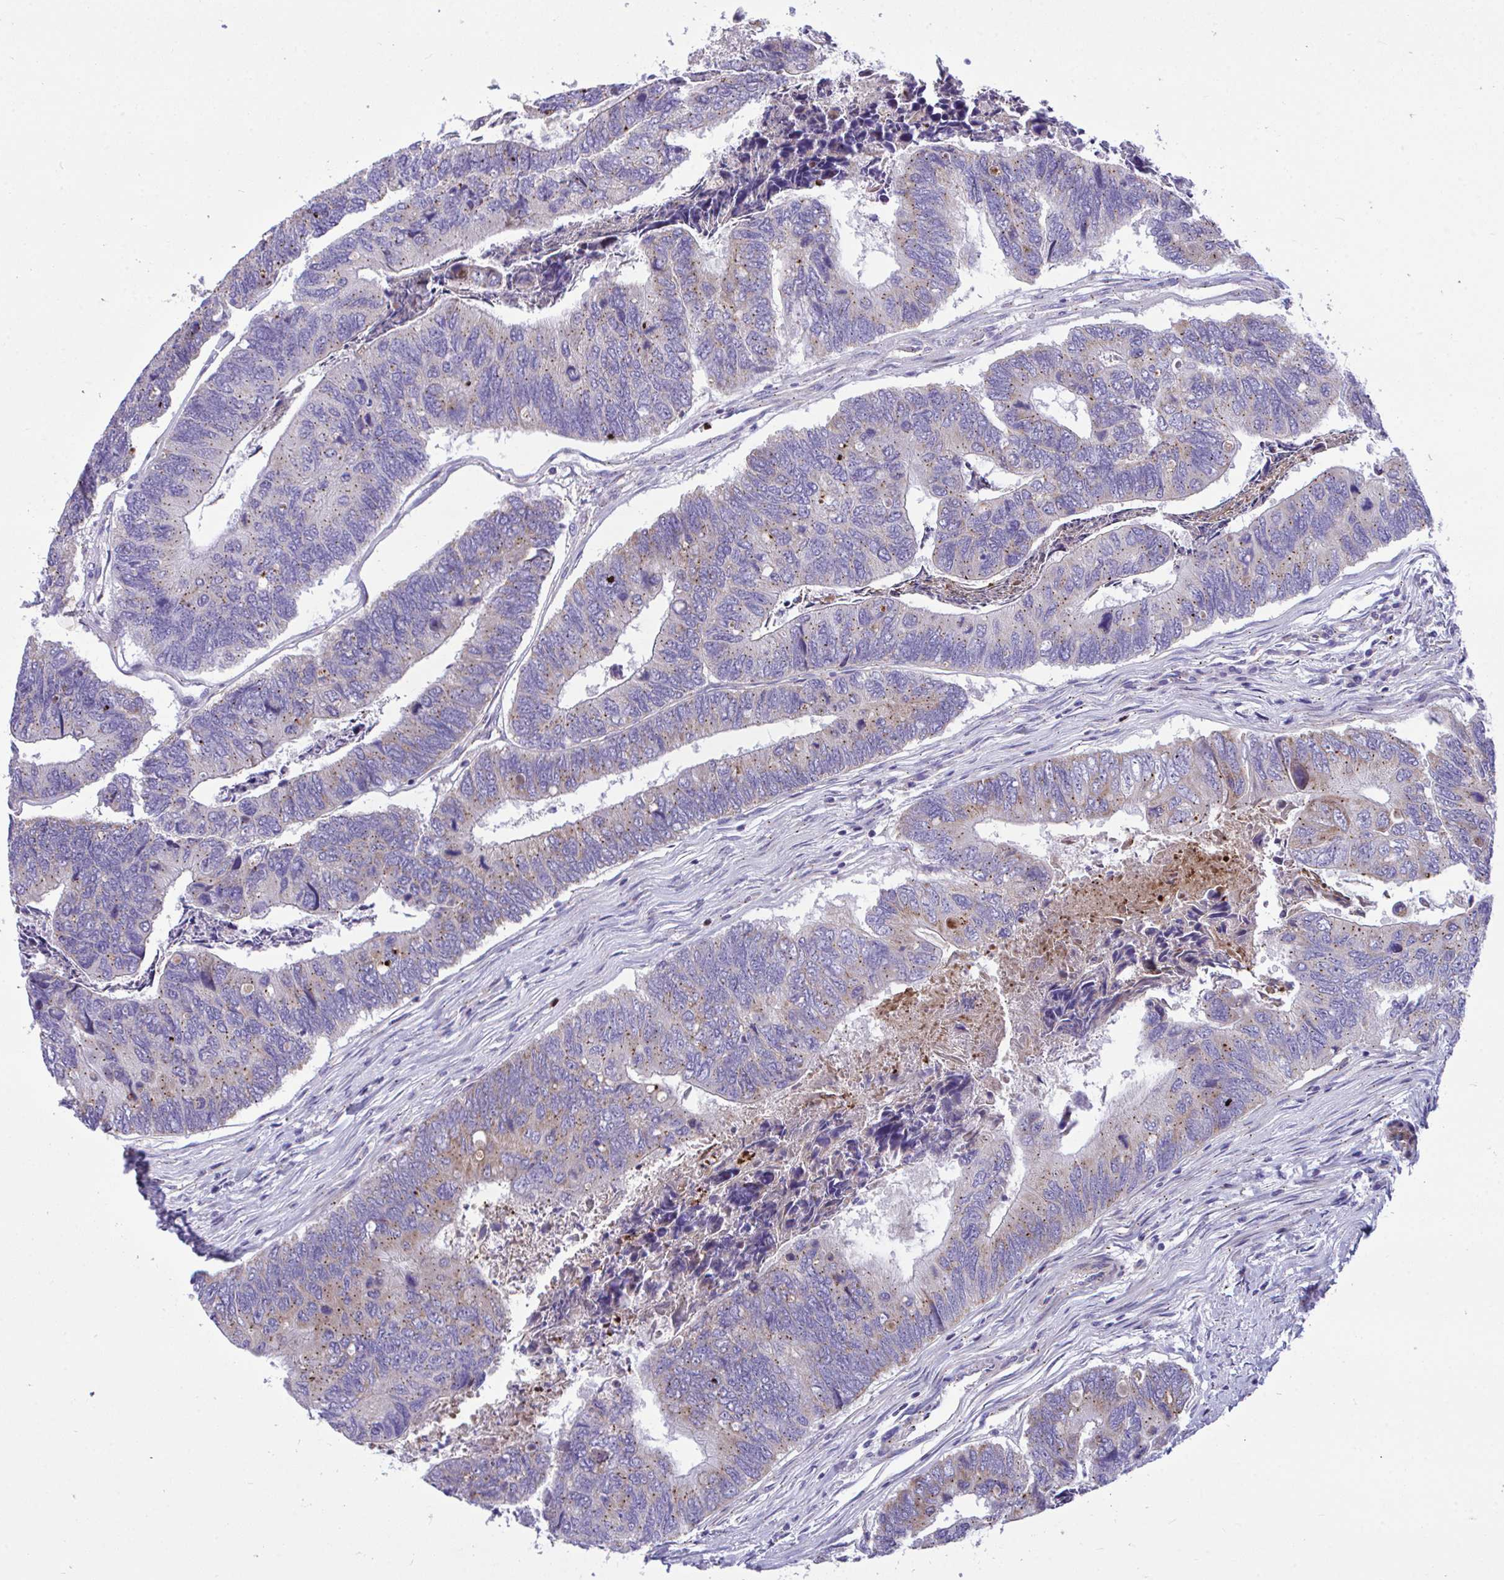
{"staining": {"intensity": "weak", "quantity": "25%-75%", "location": "cytoplasmic/membranous"}, "tissue": "colorectal cancer", "cell_type": "Tumor cells", "image_type": "cancer", "snomed": [{"axis": "morphology", "description": "Adenocarcinoma, NOS"}, {"axis": "topography", "description": "Colon"}], "caption": "A histopathology image showing weak cytoplasmic/membranous expression in about 25%-75% of tumor cells in colorectal adenocarcinoma, as visualized by brown immunohistochemical staining.", "gene": "MRPS16", "patient": {"sex": "female", "age": 67}}